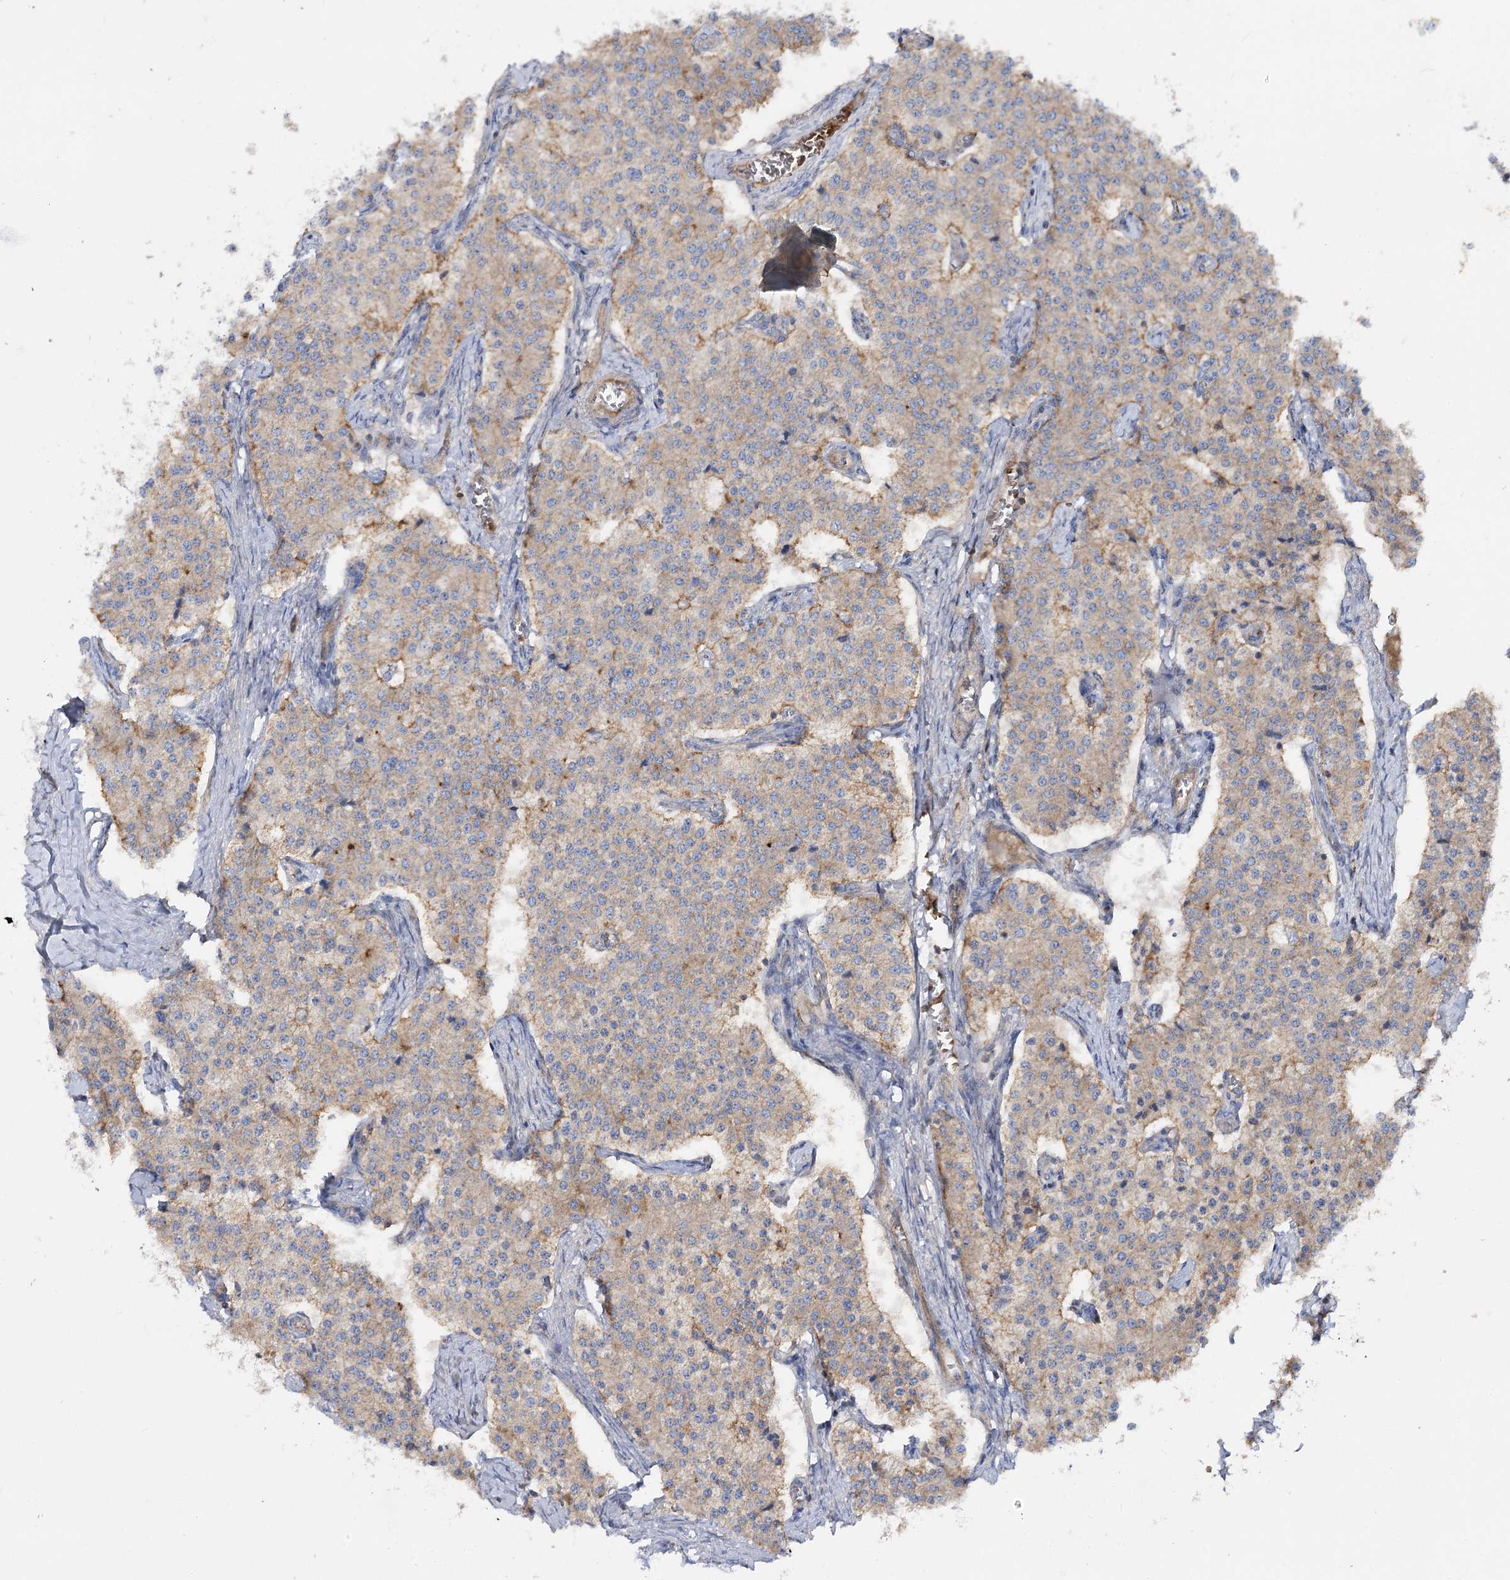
{"staining": {"intensity": "moderate", "quantity": "25%-75%", "location": "cytoplasmic/membranous"}, "tissue": "carcinoid", "cell_type": "Tumor cells", "image_type": "cancer", "snomed": [{"axis": "morphology", "description": "Carcinoid, malignant, NOS"}, {"axis": "topography", "description": "Colon"}], "caption": "Carcinoid stained with immunohistochemistry reveals moderate cytoplasmic/membranous expression in approximately 25%-75% of tumor cells.", "gene": "KIAA0825", "patient": {"sex": "female", "age": 52}}